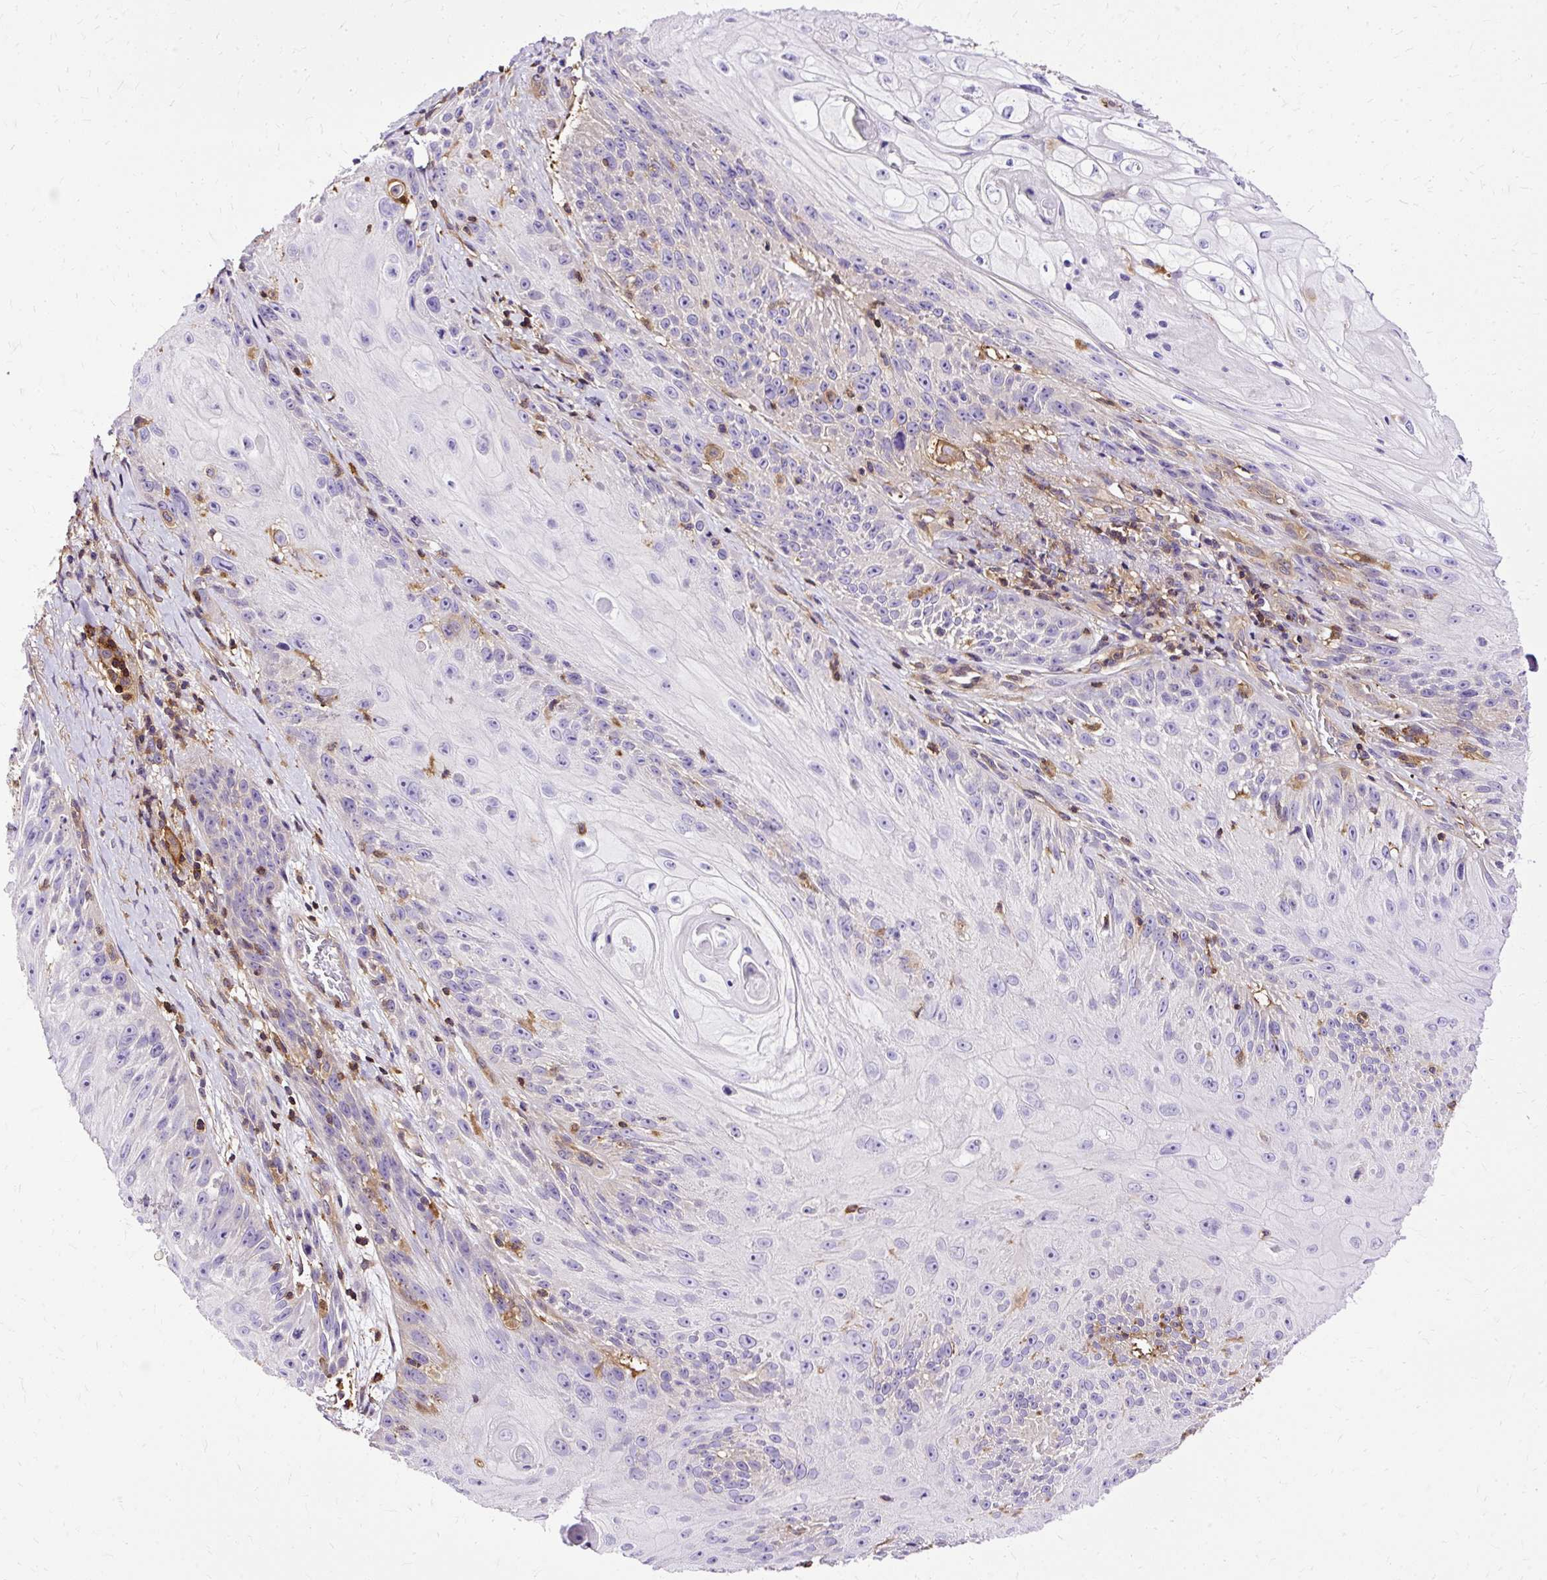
{"staining": {"intensity": "negative", "quantity": "none", "location": "none"}, "tissue": "skin cancer", "cell_type": "Tumor cells", "image_type": "cancer", "snomed": [{"axis": "morphology", "description": "Squamous cell carcinoma, NOS"}, {"axis": "topography", "description": "Skin"}, {"axis": "topography", "description": "Vulva"}], "caption": "This is an immunohistochemistry image of human skin cancer (squamous cell carcinoma). There is no expression in tumor cells.", "gene": "TWF2", "patient": {"sex": "female", "age": 76}}